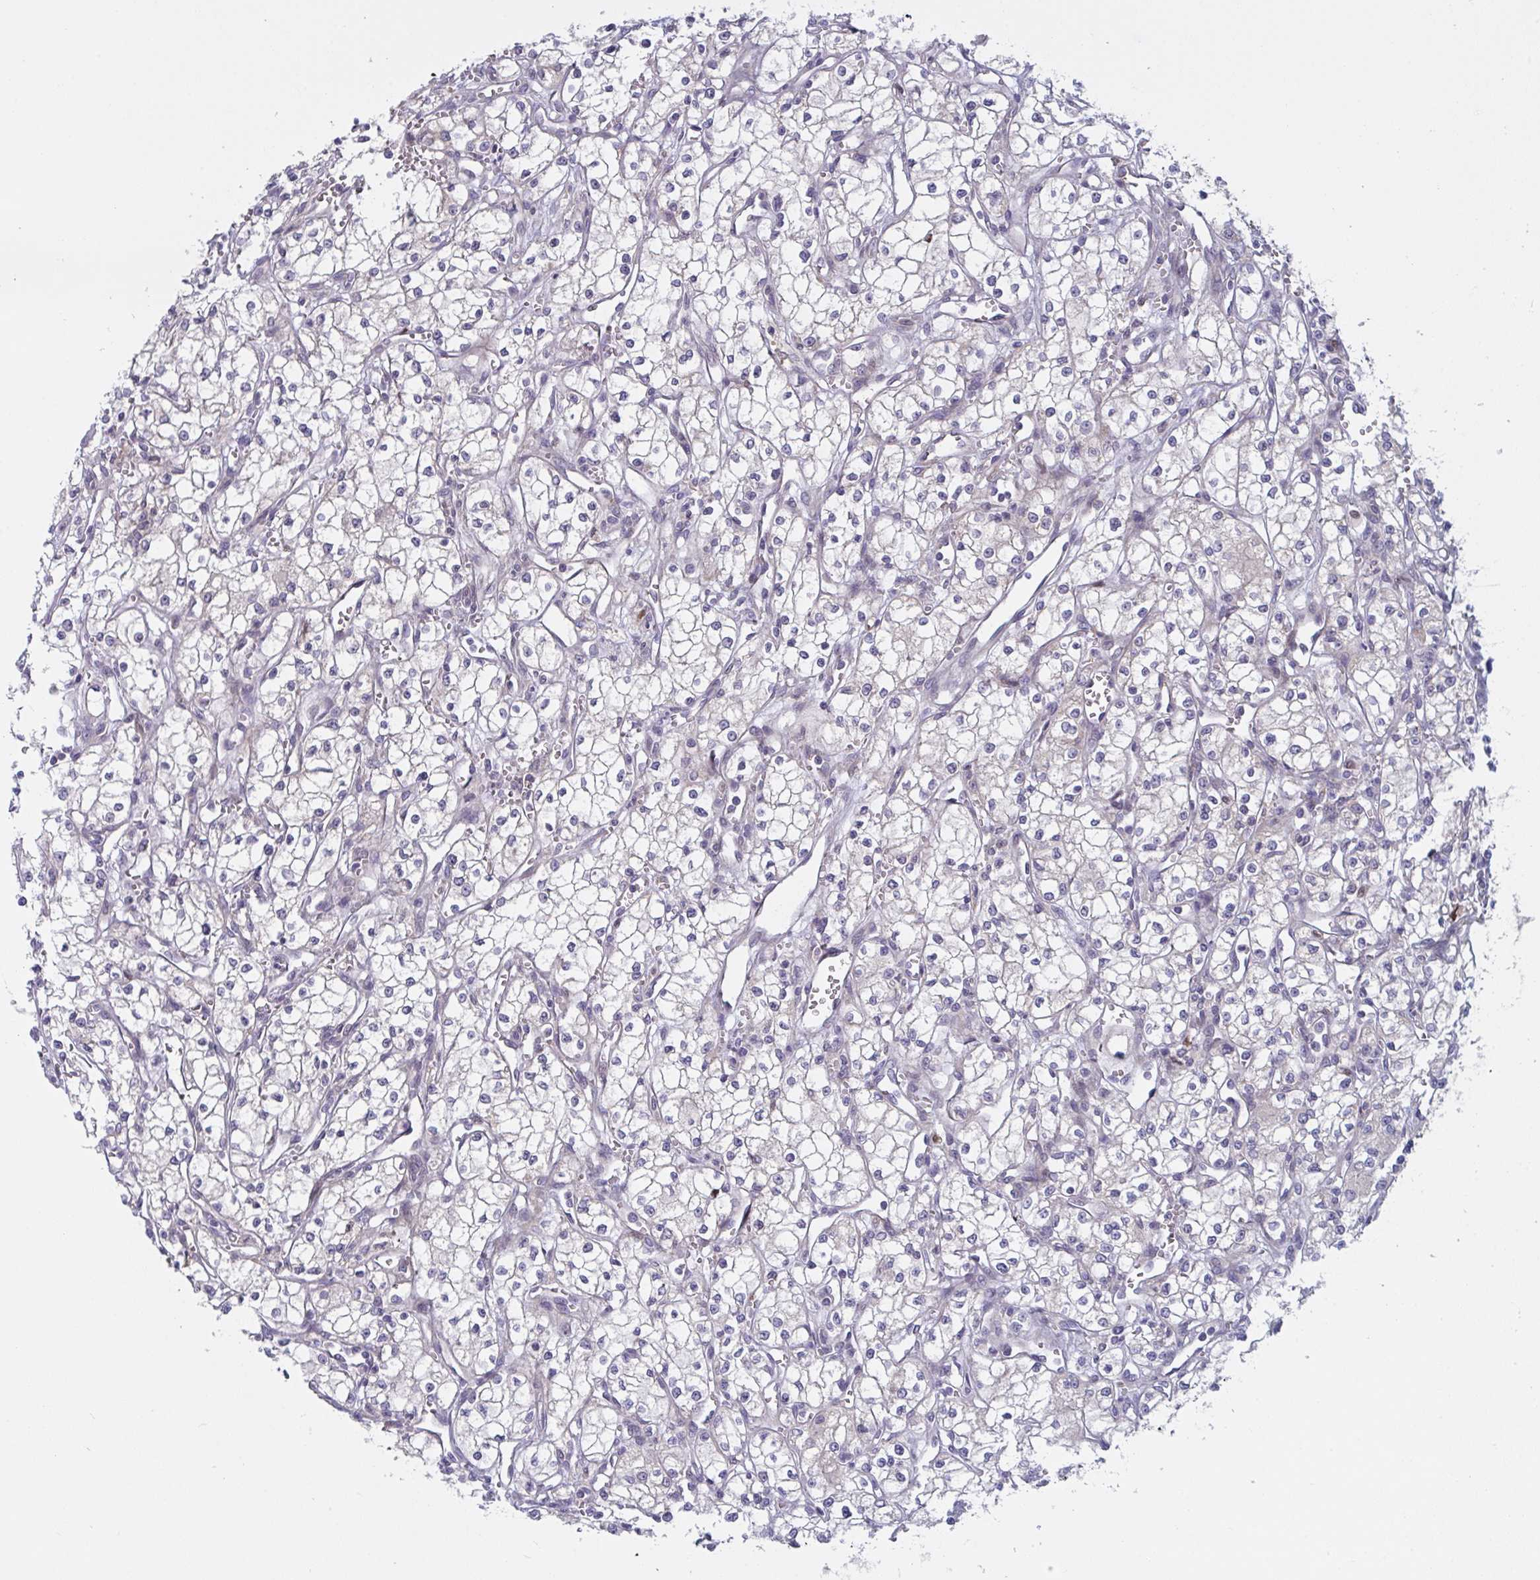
{"staining": {"intensity": "negative", "quantity": "none", "location": "none"}, "tissue": "renal cancer", "cell_type": "Tumor cells", "image_type": "cancer", "snomed": [{"axis": "morphology", "description": "Adenocarcinoma, NOS"}, {"axis": "topography", "description": "Kidney"}], "caption": "Immunohistochemistry of human renal adenocarcinoma shows no positivity in tumor cells. (DAB (3,3'-diaminobenzidine) immunohistochemistry (IHC), high magnification).", "gene": "MRPS2", "patient": {"sex": "male", "age": 59}}